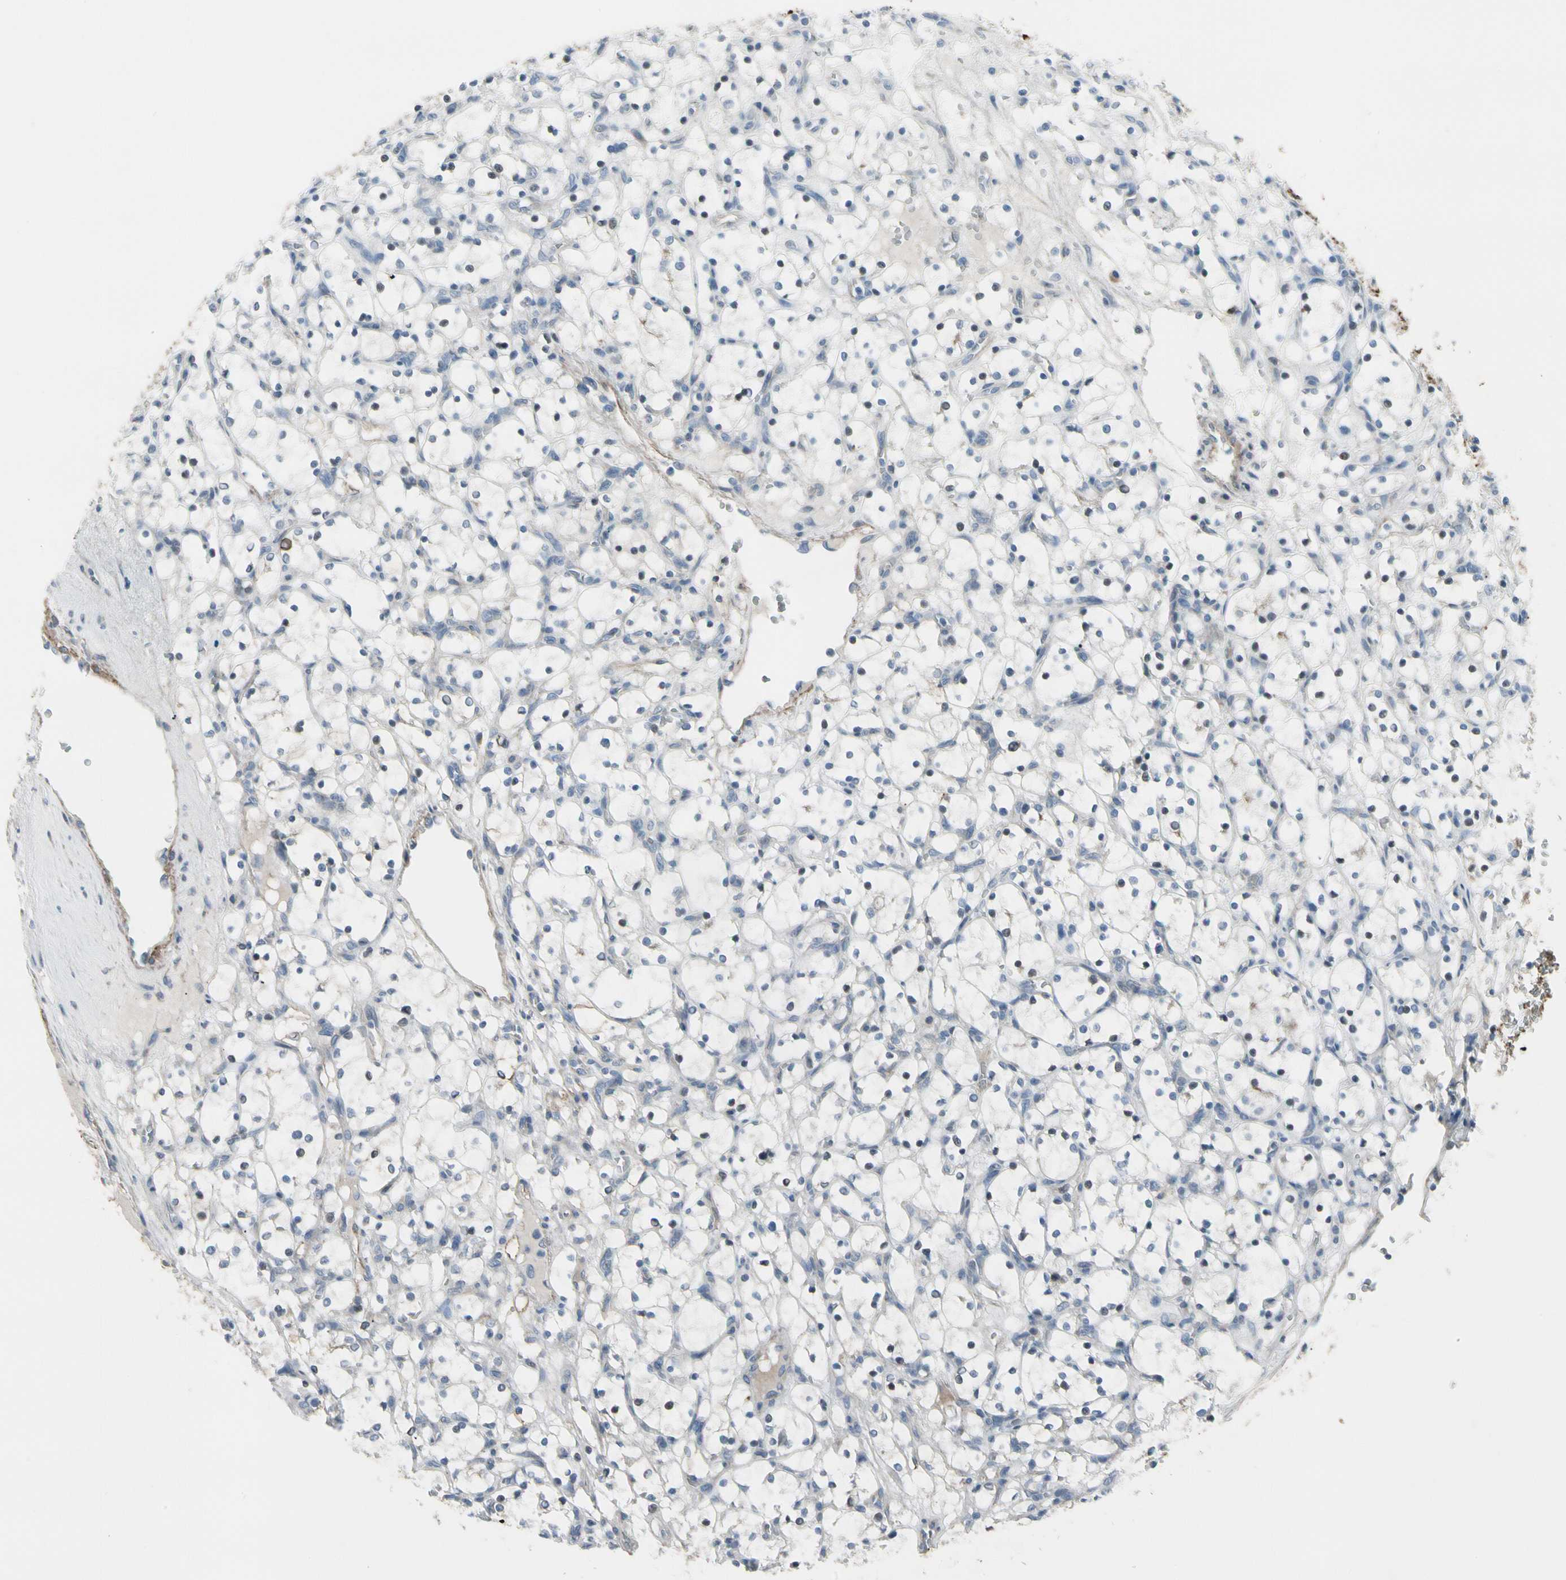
{"staining": {"intensity": "strong", "quantity": "<25%", "location": "cytoplasmic/membranous"}, "tissue": "renal cancer", "cell_type": "Tumor cells", "image_type": "cancer", "snomed": [{"axis": "morphology", "description": "Adenocarcinoma, NOS"}, {"axis": "topography", "description": "Kidney"}], "caption": "Renal cancer (adenocarcinoma) was stained to show a protein in brown. There is medium levels of strong cytoplasmic/membranous expression in approximately <25% of tumor cells.", "gene": "PIGR", "patient": {"sex": "female", "age": 69}}